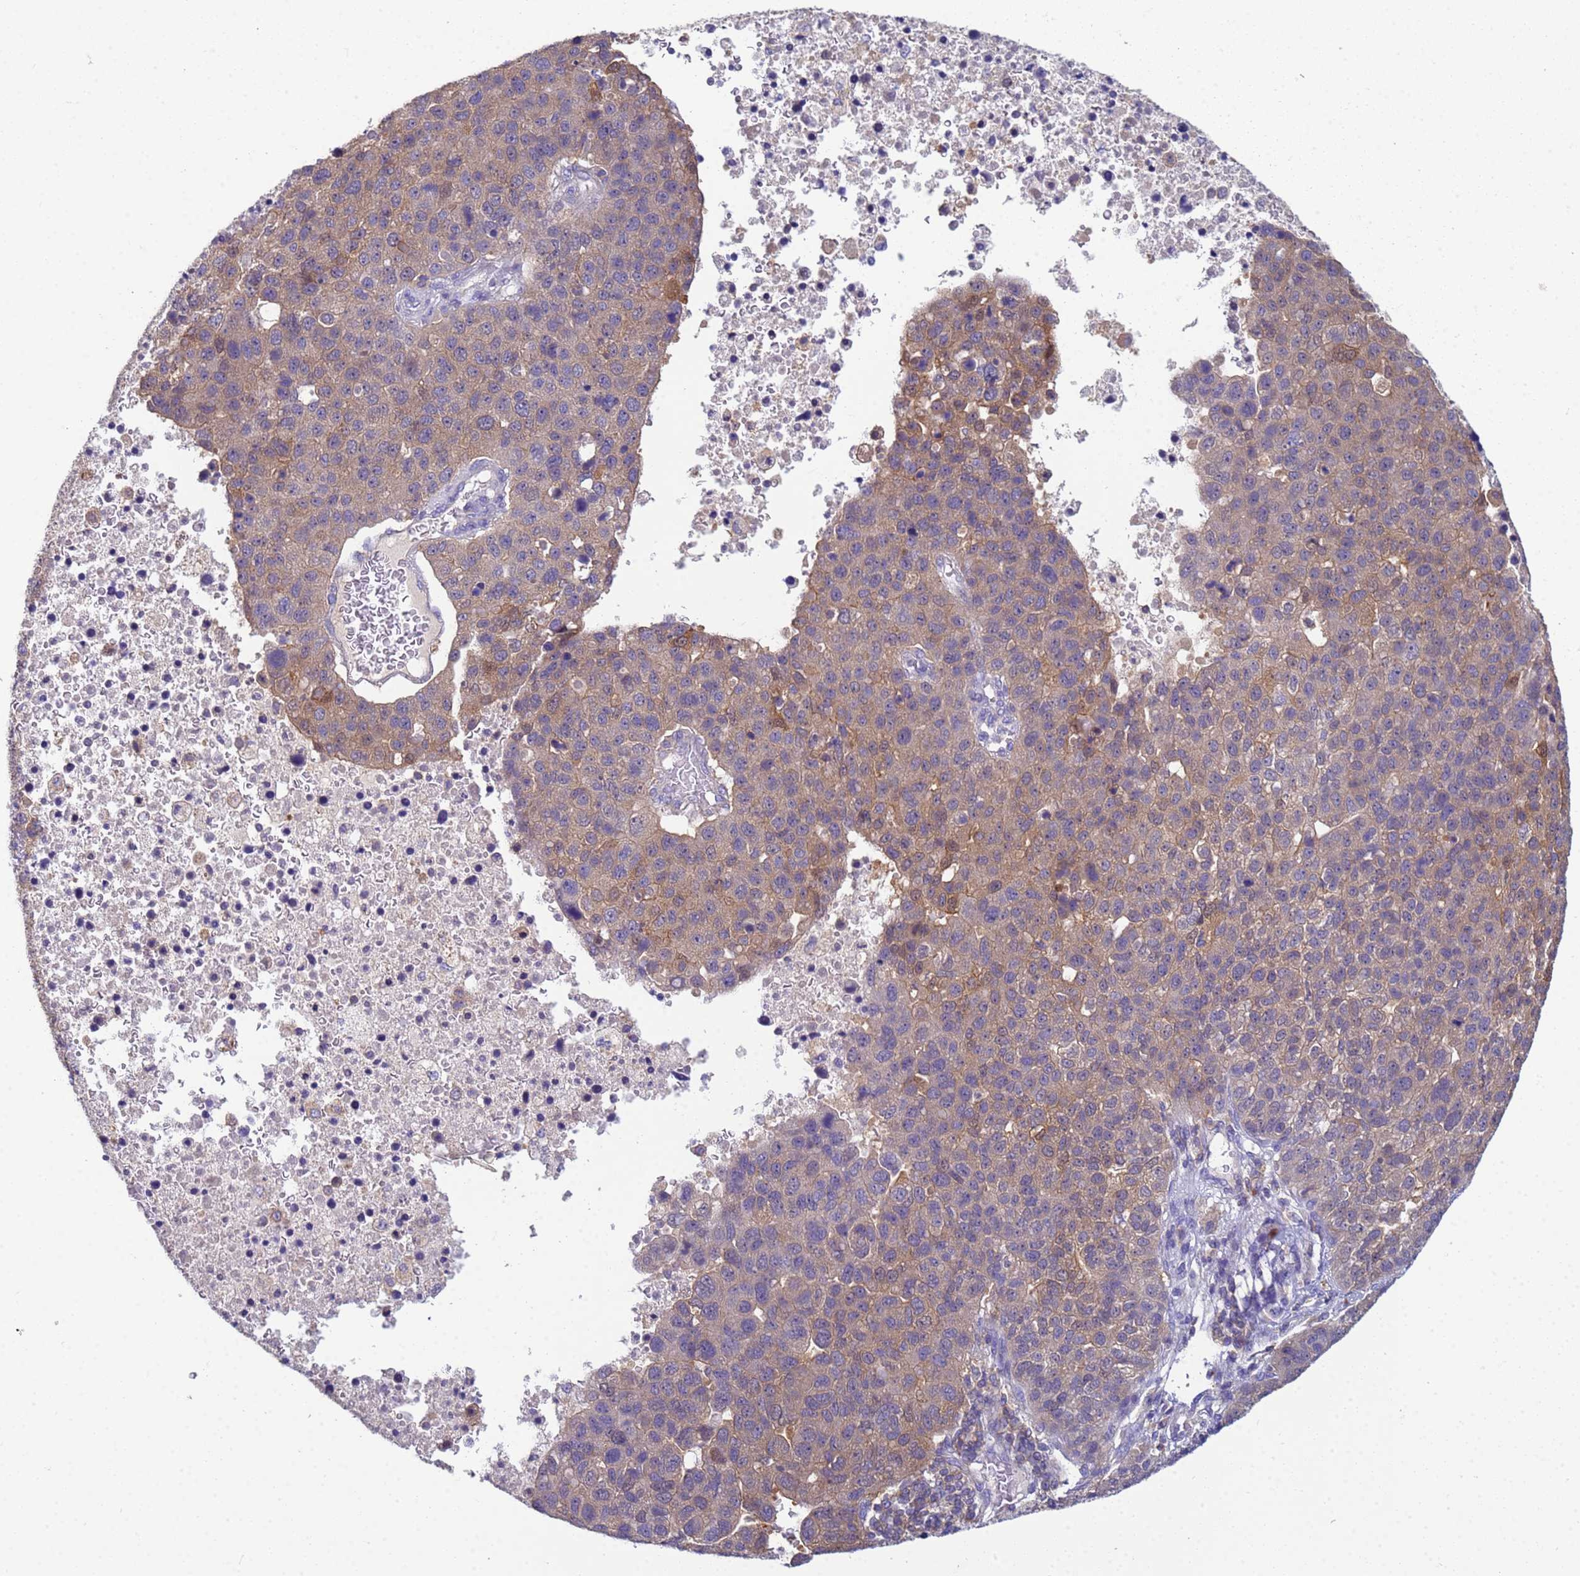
{"staining": {"intensity": "weak", "quantity": "25%-75%", "location": "cytoplasmic/membranous"}, "tissue": "pancreatic cancer", "cell_type": "Tumor cells", "image_type": "cancer", "snomed": [{"axis": "morphology", "description": "Adenocarcinoma, NOS"}, {"axis": "topography", "description": "Pancreas"}], "caption": "Human pancreatic cancer (adenocarcinoma) stained with a protein marker demonstrates weak staining in tumor cells.", "gene": "KLHL13", "patient": {"sex": "female", "age": 61}}